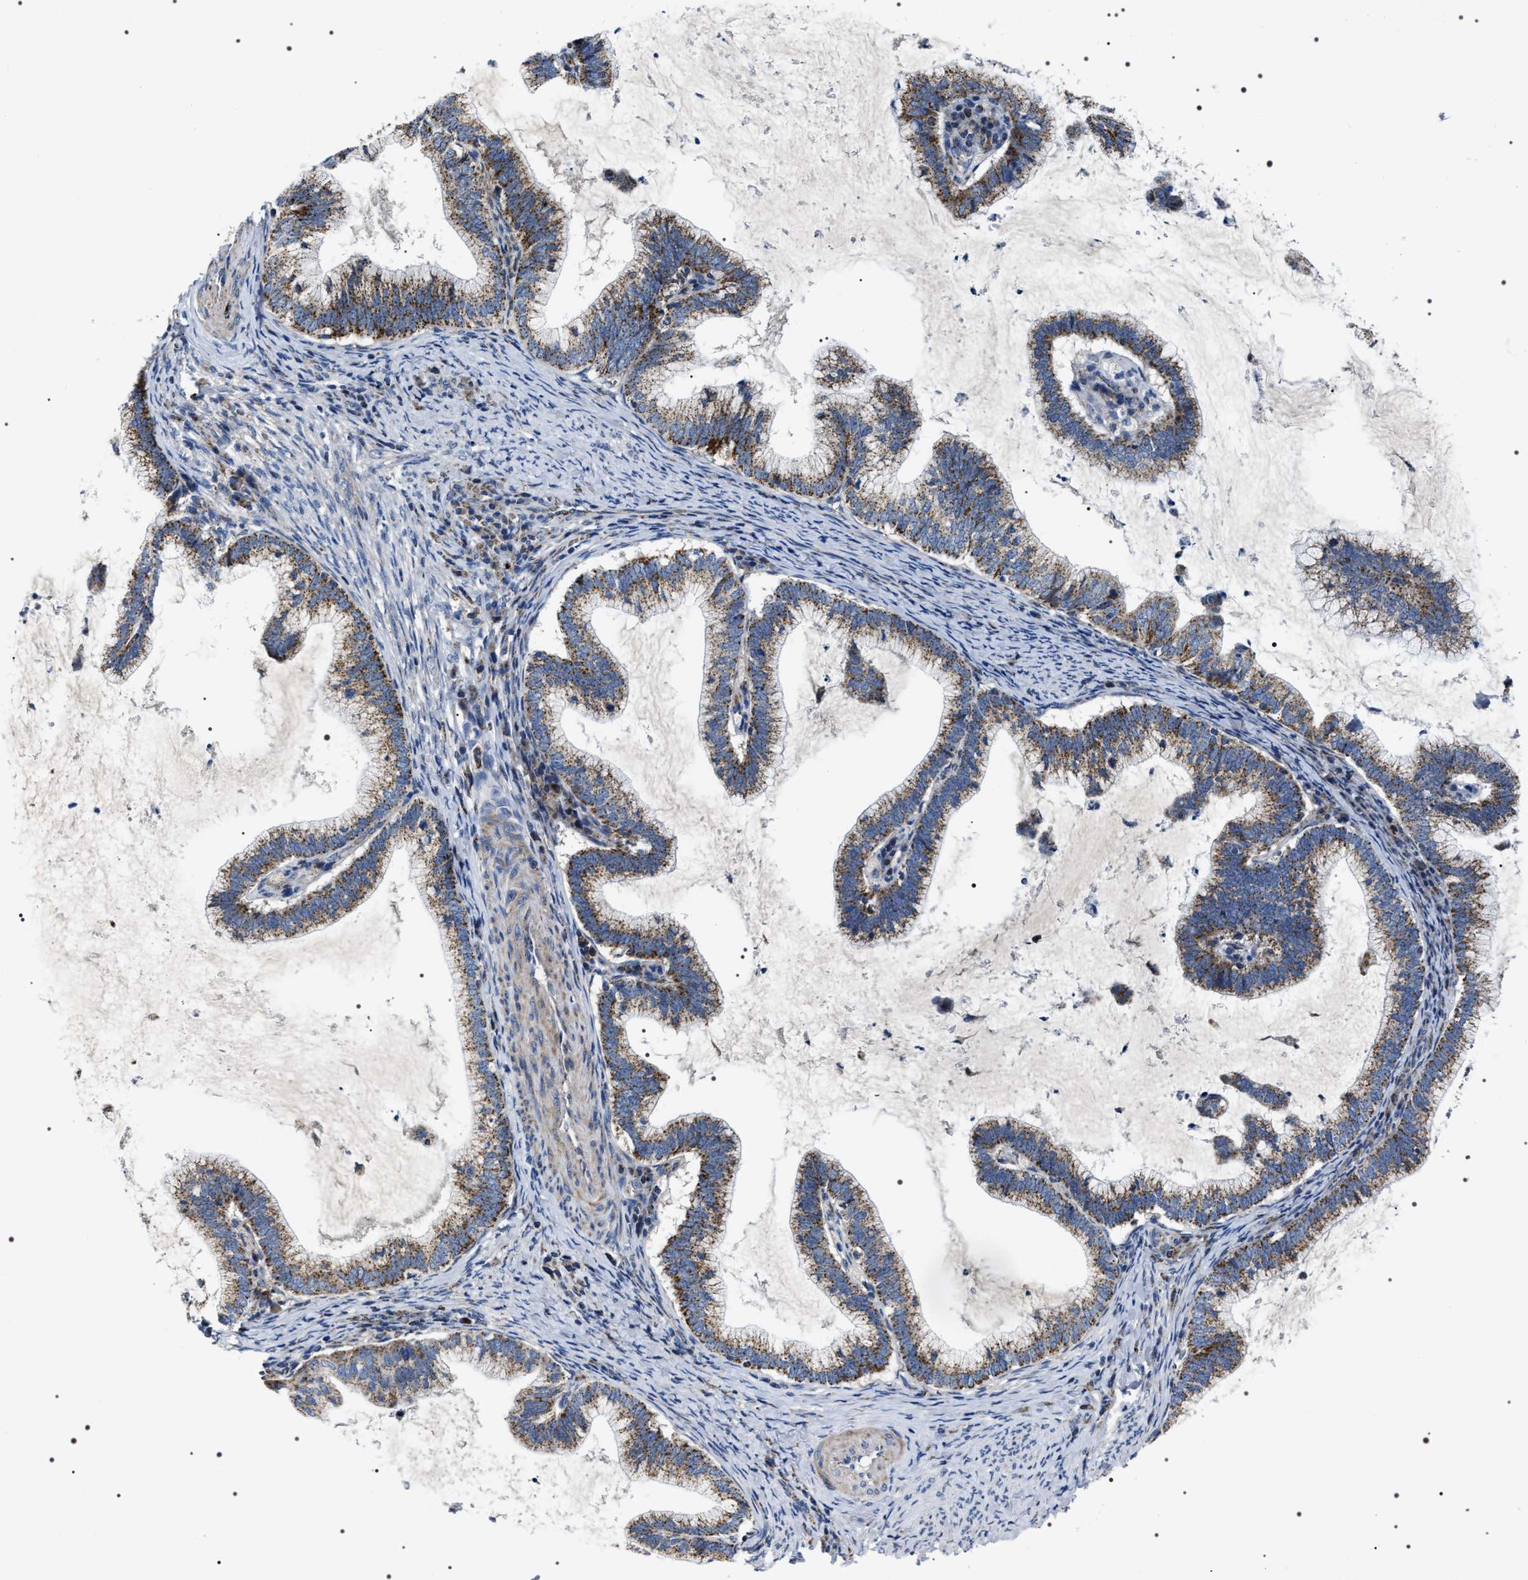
{"staining": {"intensity": "moderate", "quantity": ">75%", "location": "cytoplasmic/membranous"}, "tissue": "cervical cancer", "cell_type": "Tumor cells", "image_type": "cancer", "snomed": [{"axis": "morphology", "description": "Adenocarcinoma, NOS"}, {"axis": "topography", "description": "Cervix"}], "caption": "Adenocarcinoma (cervical) stained with DAB immunohistochemistry (IHC) displays medium levels of moderate cytoplasmic/membranous positivity in approximately >75% of tumor cells. (IHC, brightfield microscopy, high magnification).", "gene": "NTMT1", "patient": {"sex": "female", "age": 36}}